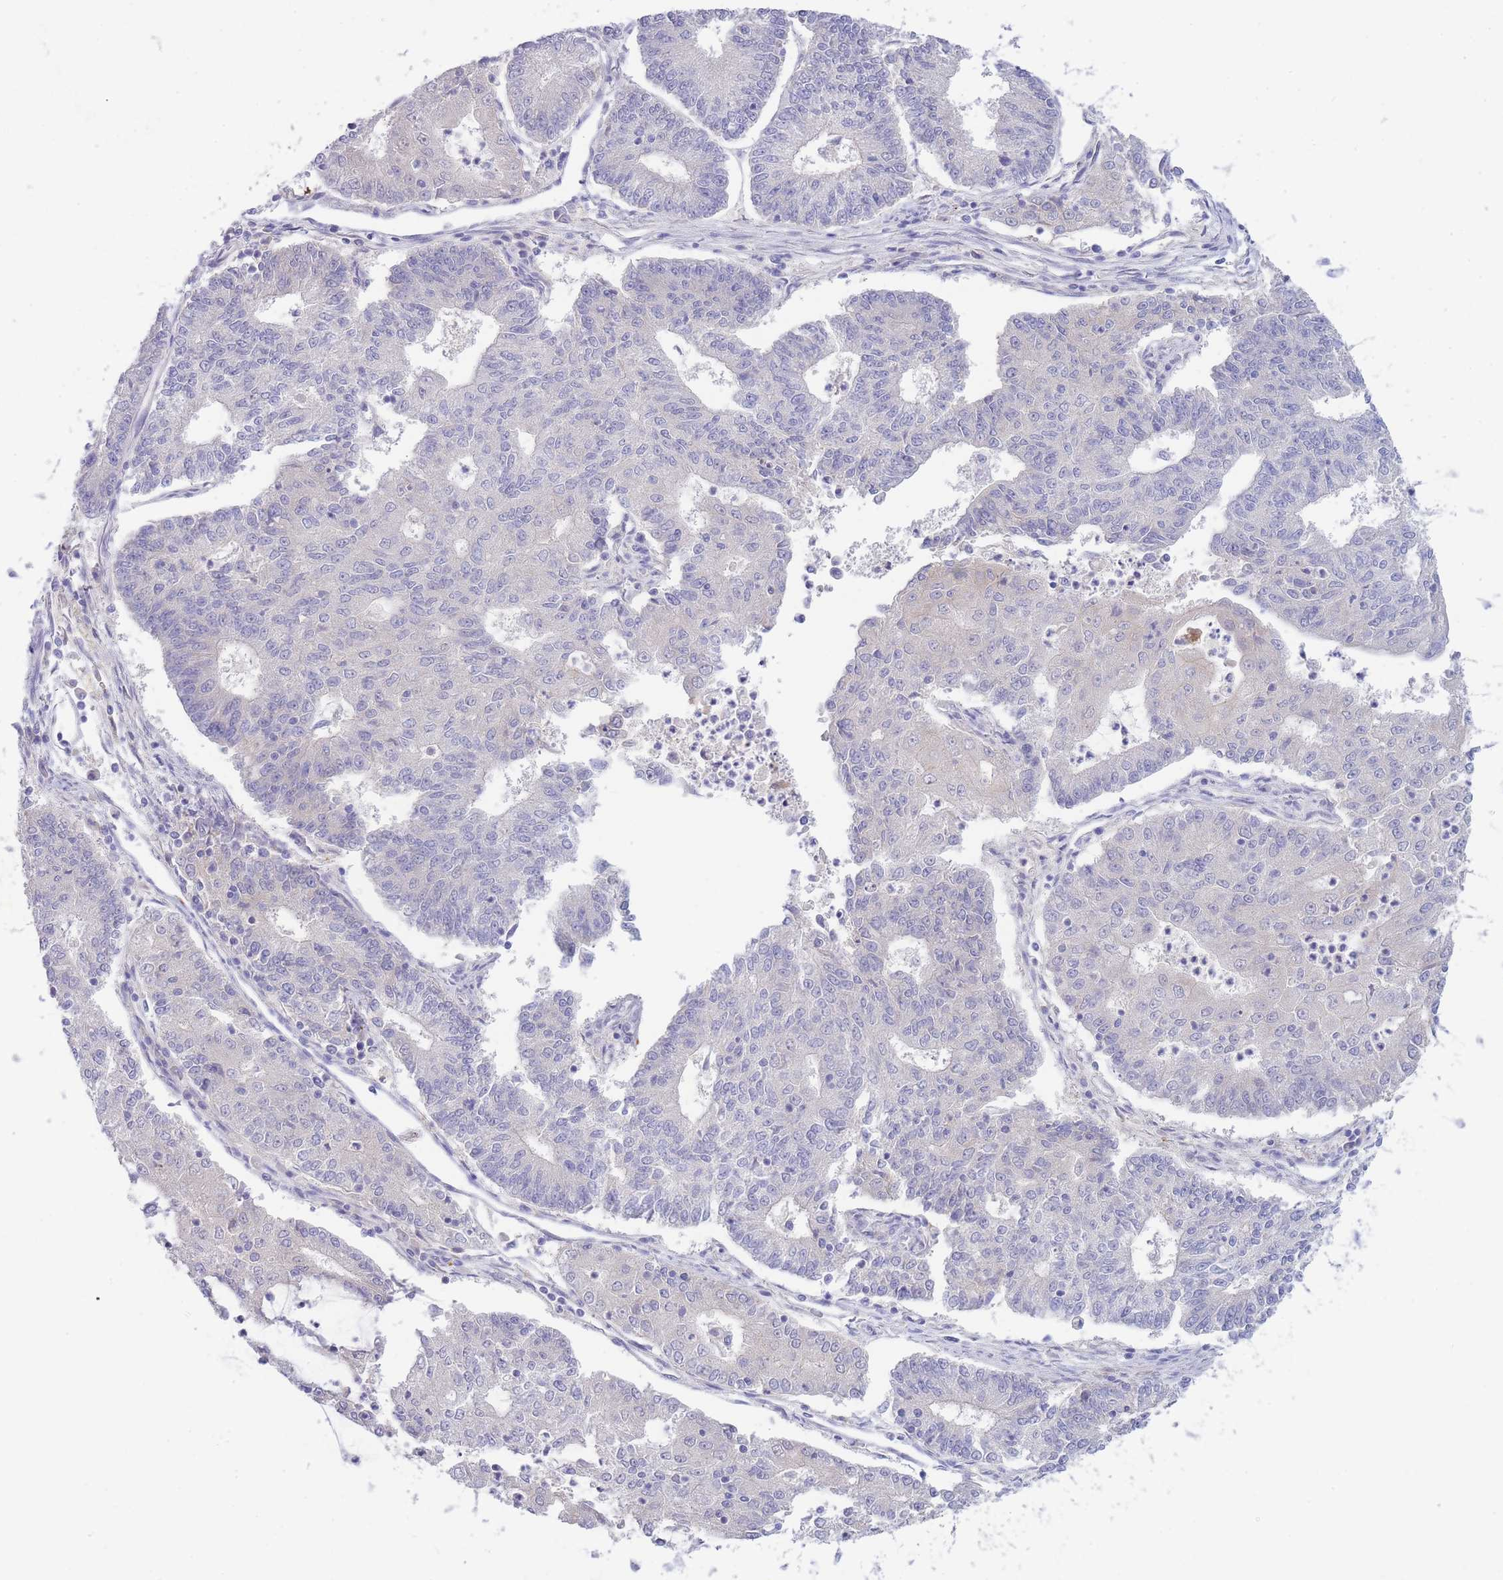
{"staining": {"intensity": "negative", "quantity": "none", "location": "none"}, "tissue": "endometrial cancer", "cell_type": "Tumor cells", "image_type": "cancer", "snomed": [{"axis": "morphology", "description": "Adenocarcinoma, NOS"}, {"axis": "topography", "description": "Endometrium"}], "caption": "This is a micrograph of immunohistochemistry (IHC) staining of endometrial cancer (adenocarcinoma), which shows no expression in tumor cells. The staining is performed using DAB (3,3'-diaminobenzidine) brown chromogen with nuclei counter-stained in using hematoxylin.", "gene": "PCDHB3", "patient": {"sex": "female", "age": 56}}